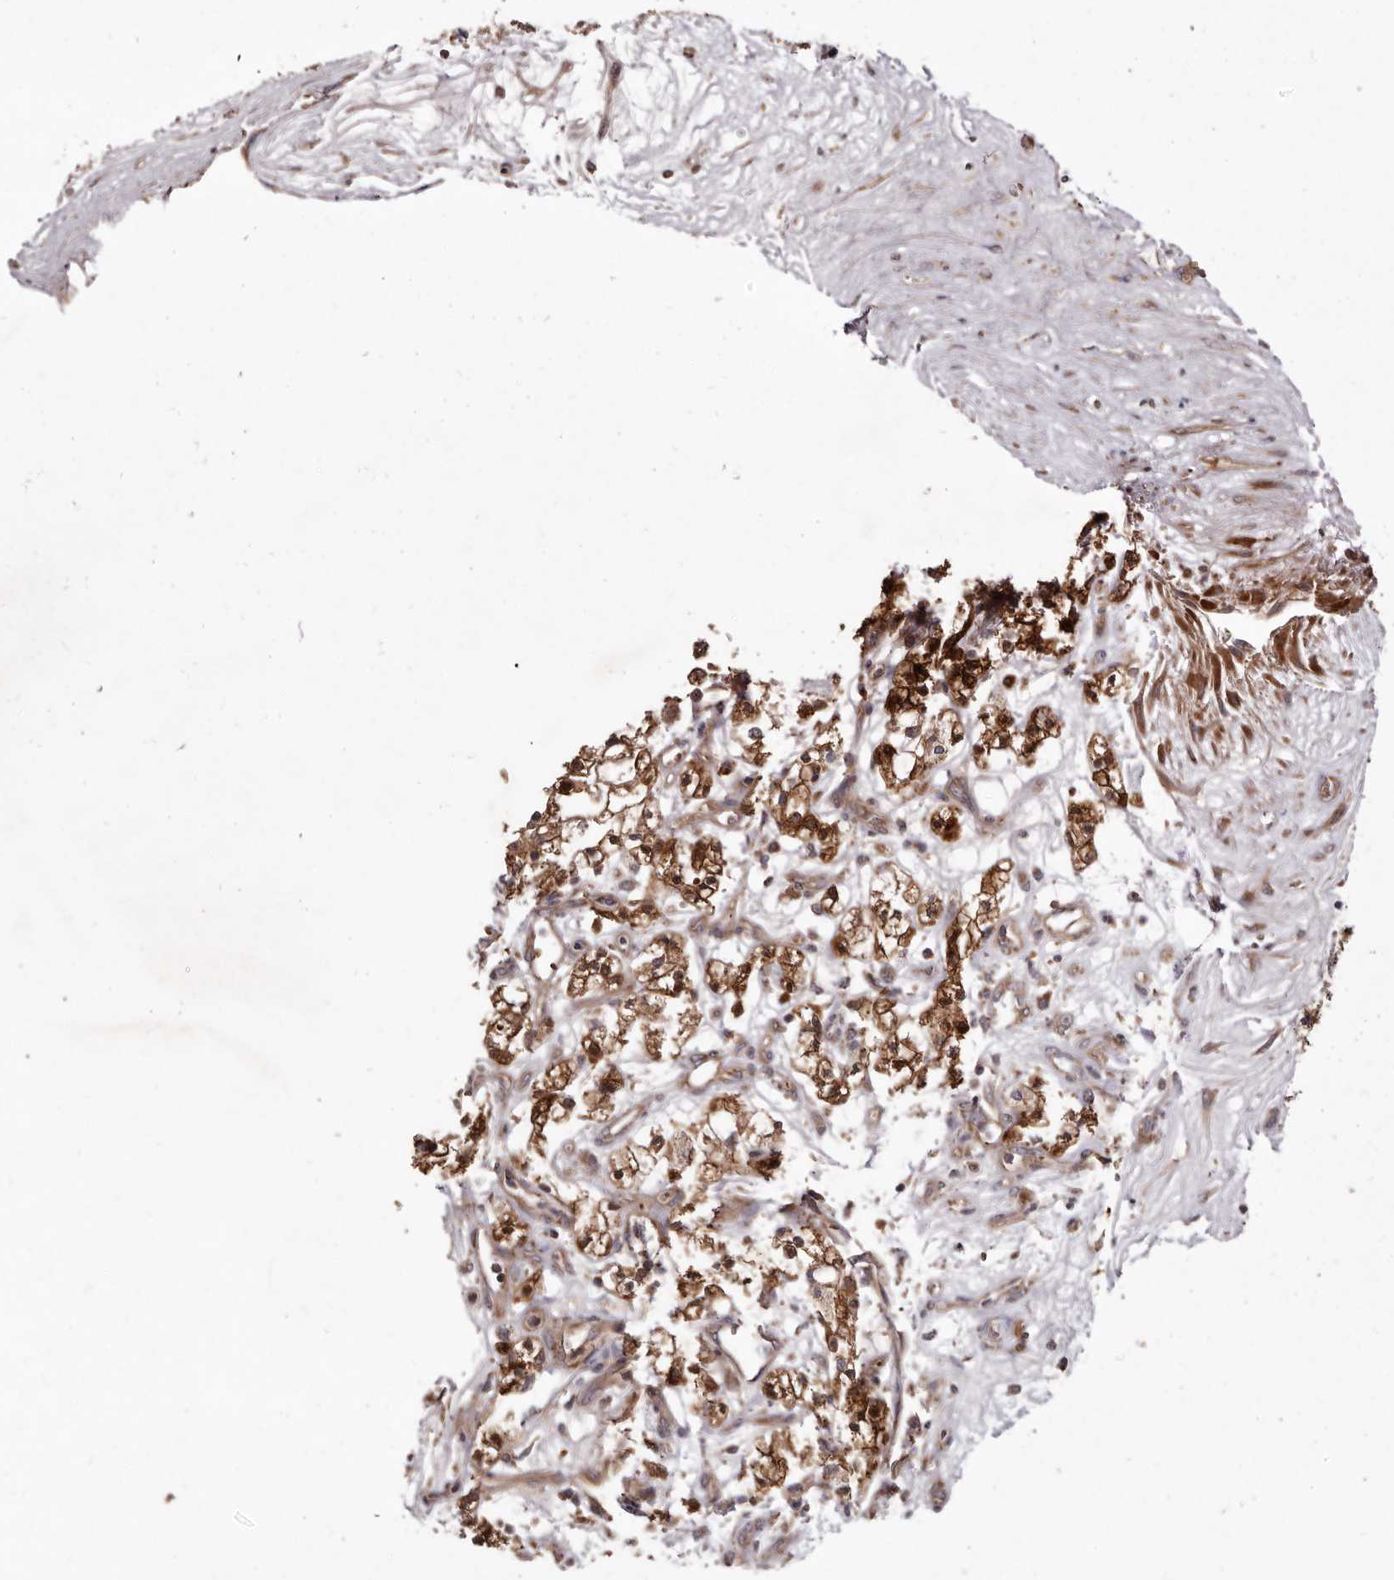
{"staining": {"intensity": "moderate", "quantity": ">75%", "location": "cytoplasmic/membranous"}, "tissue": "renal cancer", "cell_type": "Tumor cells", "image_type": "cancer", "snomed": [{"axis": "morphology", "description": "Adenocarcinoma, NOS"}, {"axis": "topography", "description": "Kidney"}], "caption": "This image reveals immunohistochemistry (IHC) staining of adenocarcinoma (renal), with medium moderate cytoplasmic/membranous staining in approximately >75% of tumor cells.", "gene": "GOT1L1", "patient": {"sex": "male", "age": 59}}